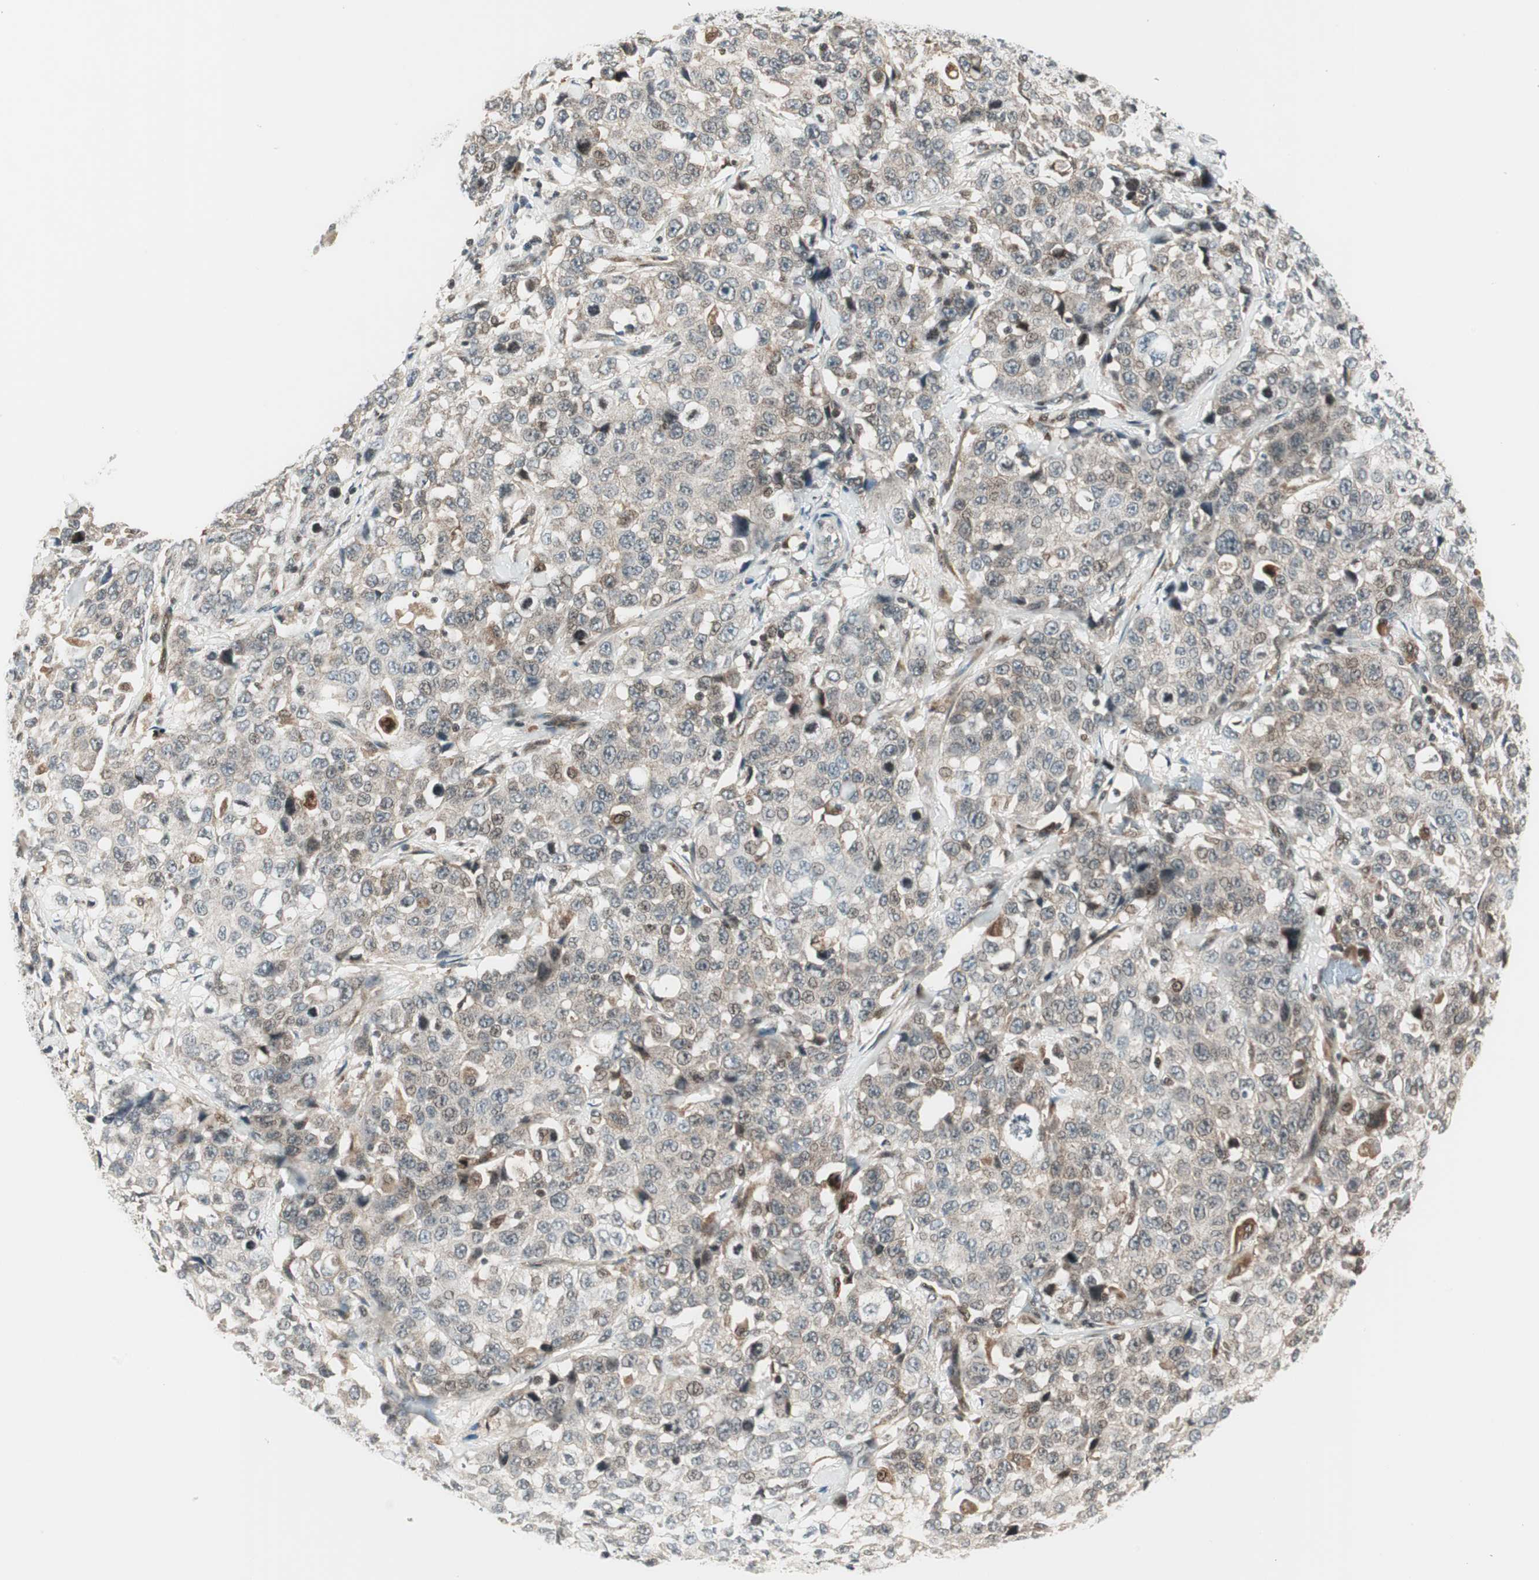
{"staining": {"intensity": "moderate", "quantity": "<25%", "location": "cytoplasmic/membranous"}, "tissue": "stomach cancer", "cell_type": "Tumor cells", "image_type": "cancer", "snomed": [{"axis": "morphology", "description": "Normal tissue, NOS"}, {"axis": "morphology", "description": "Adenocarcinoma, NOS"}, {"axis": "topography", "description": "Stomach"}], "caption": "Protein staining of stomach cancer tissue displays moderate cytoplasmic/membranous positivity in about <25% of tumor cells. The protein of interest is stained brown, and the nuclei are stained in blue (DAB IHC with brightfield microscopy, high magnification).", "gene": "TPT1", "patient": {"sex": "male", "age": 48}}